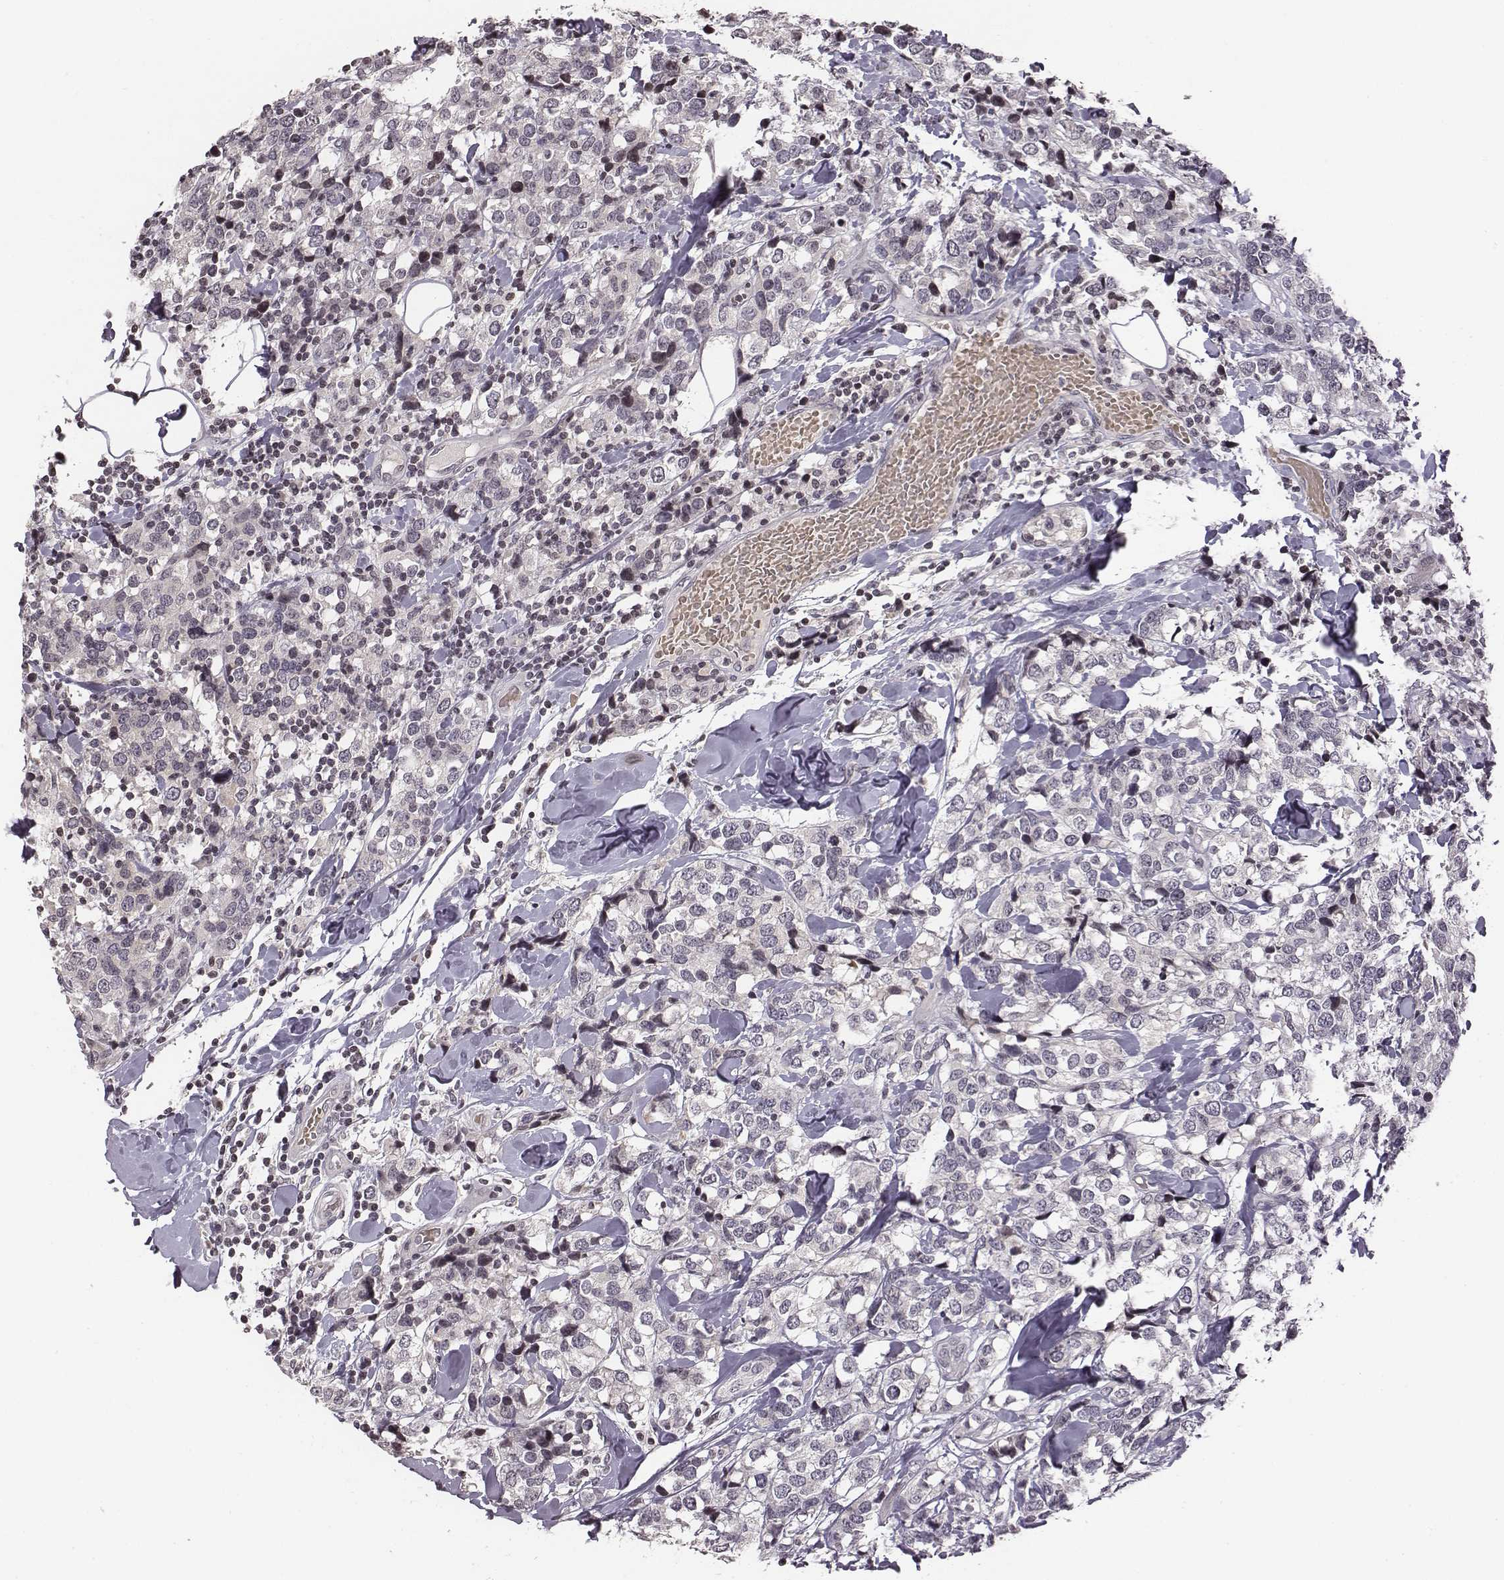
{"staining": {"intensity": "negative", "quantity": "none", "location": "none"}, "tissue": "breast cancer", "cell_type": "Tumor cells", "image_type": "cancer", "snomed": [{"axis": "morphology", "description": "Lobular carcinoma"}, {"axis": "topography", "description": "Breast"}], "caption": "This histopathology image is of breast cancer (lobular carcinoma) stained with IHC to label a protein in brown with the nuclei are counter-stained blue. There is no expression in tumor cells.", "gene": "GRM4", "patient": {"sex": "female", "age": 59}}